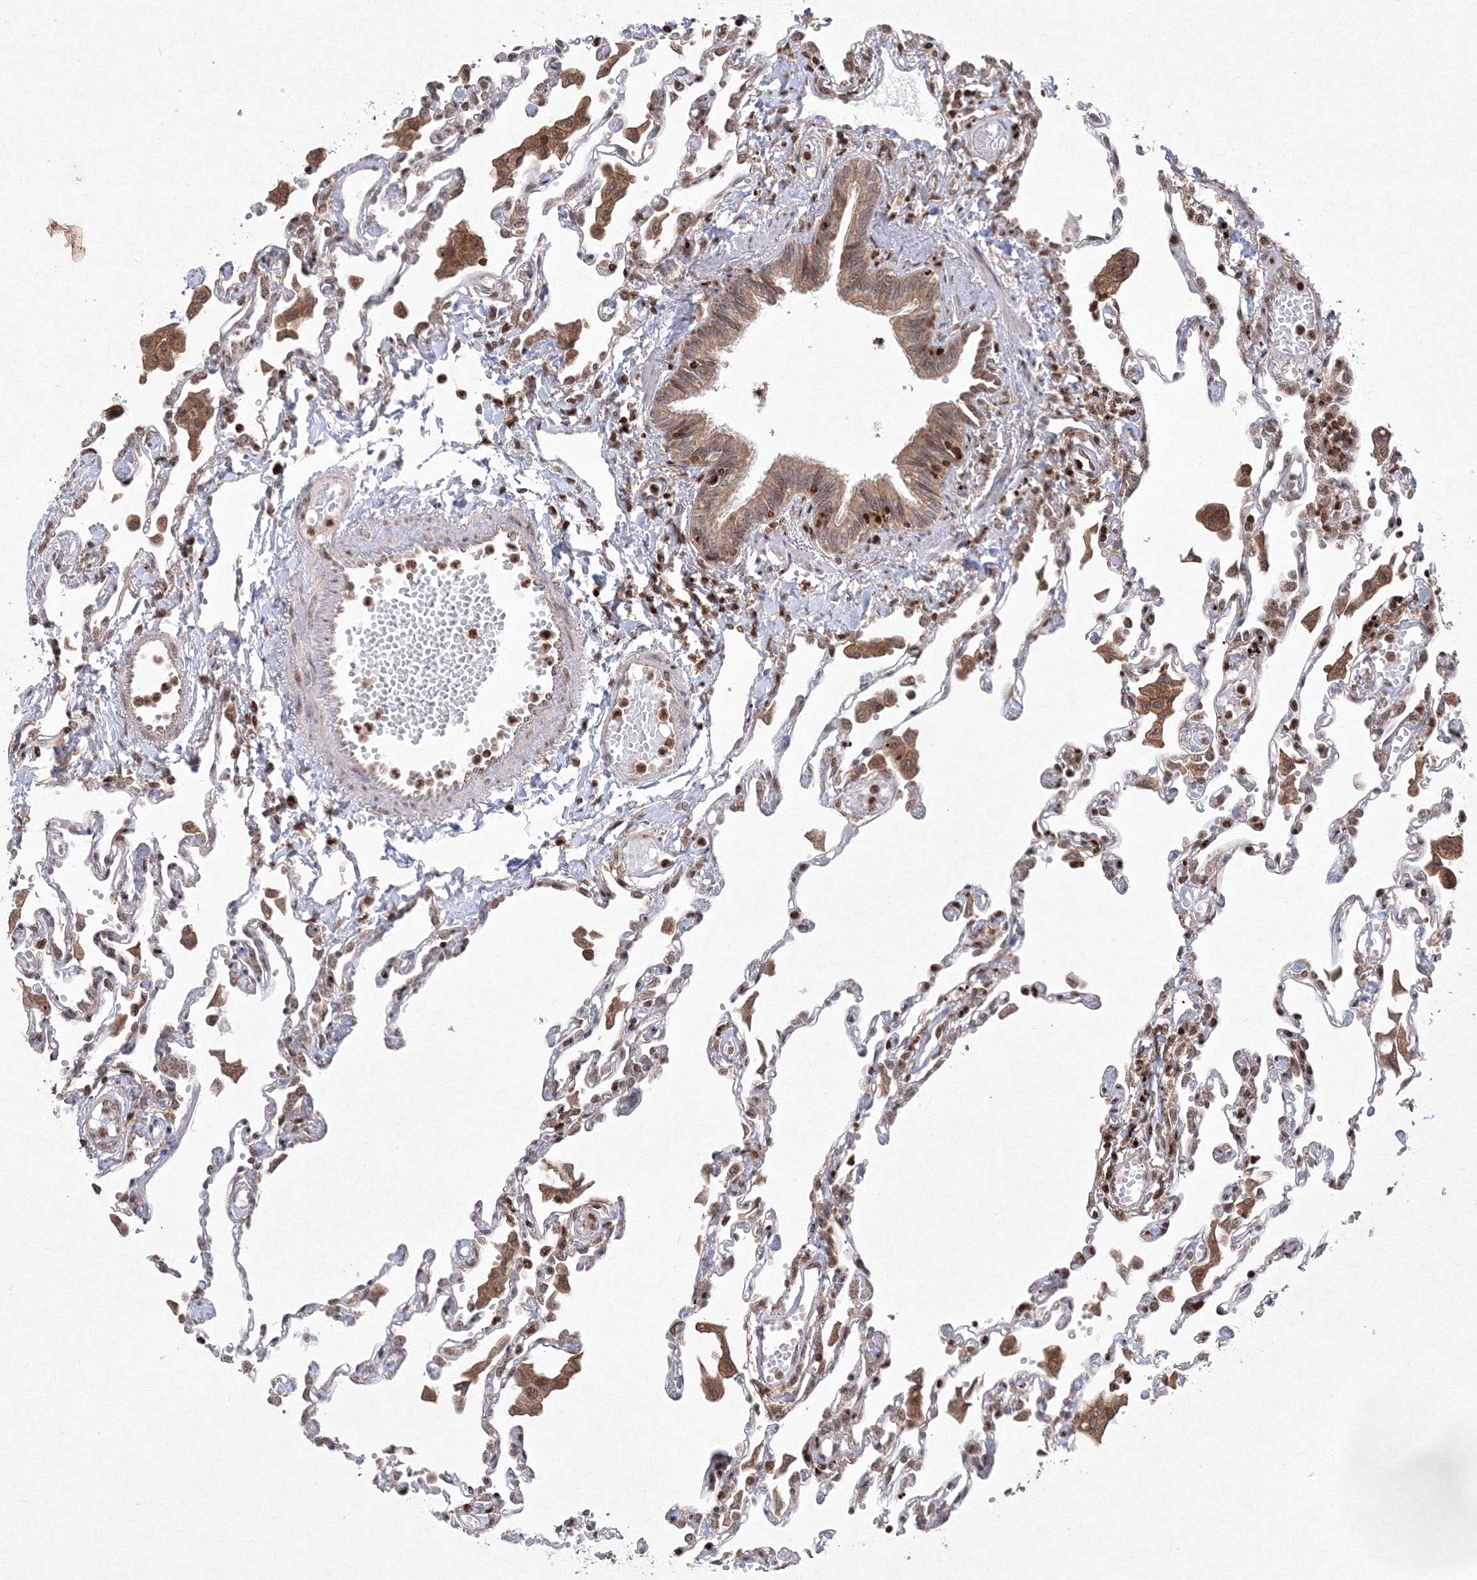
{"staining": {"intensity": "moderate", "quantity": "25%-75%", "location": "cytoplasmic/membranous,nuclear"}, "tissue": "lung", "cell_type": "Alveolar cells", "image_type": "normal", "snomed": [{"axis": "morphology", "description": "Normal tissue, NOS"}, {"axis": "topography", "description": "Bronchus"}, {"axis": "topography", "description": "Lung"}], "caption": "Immunohistochemical staining of normal human lung shows moderate cytoplasmic/membranous,nuclear protein expression in about 25%-75% of alveolar cells.", "gene": "MKRN2", "patient": {"sex": "female", "age": 49}}